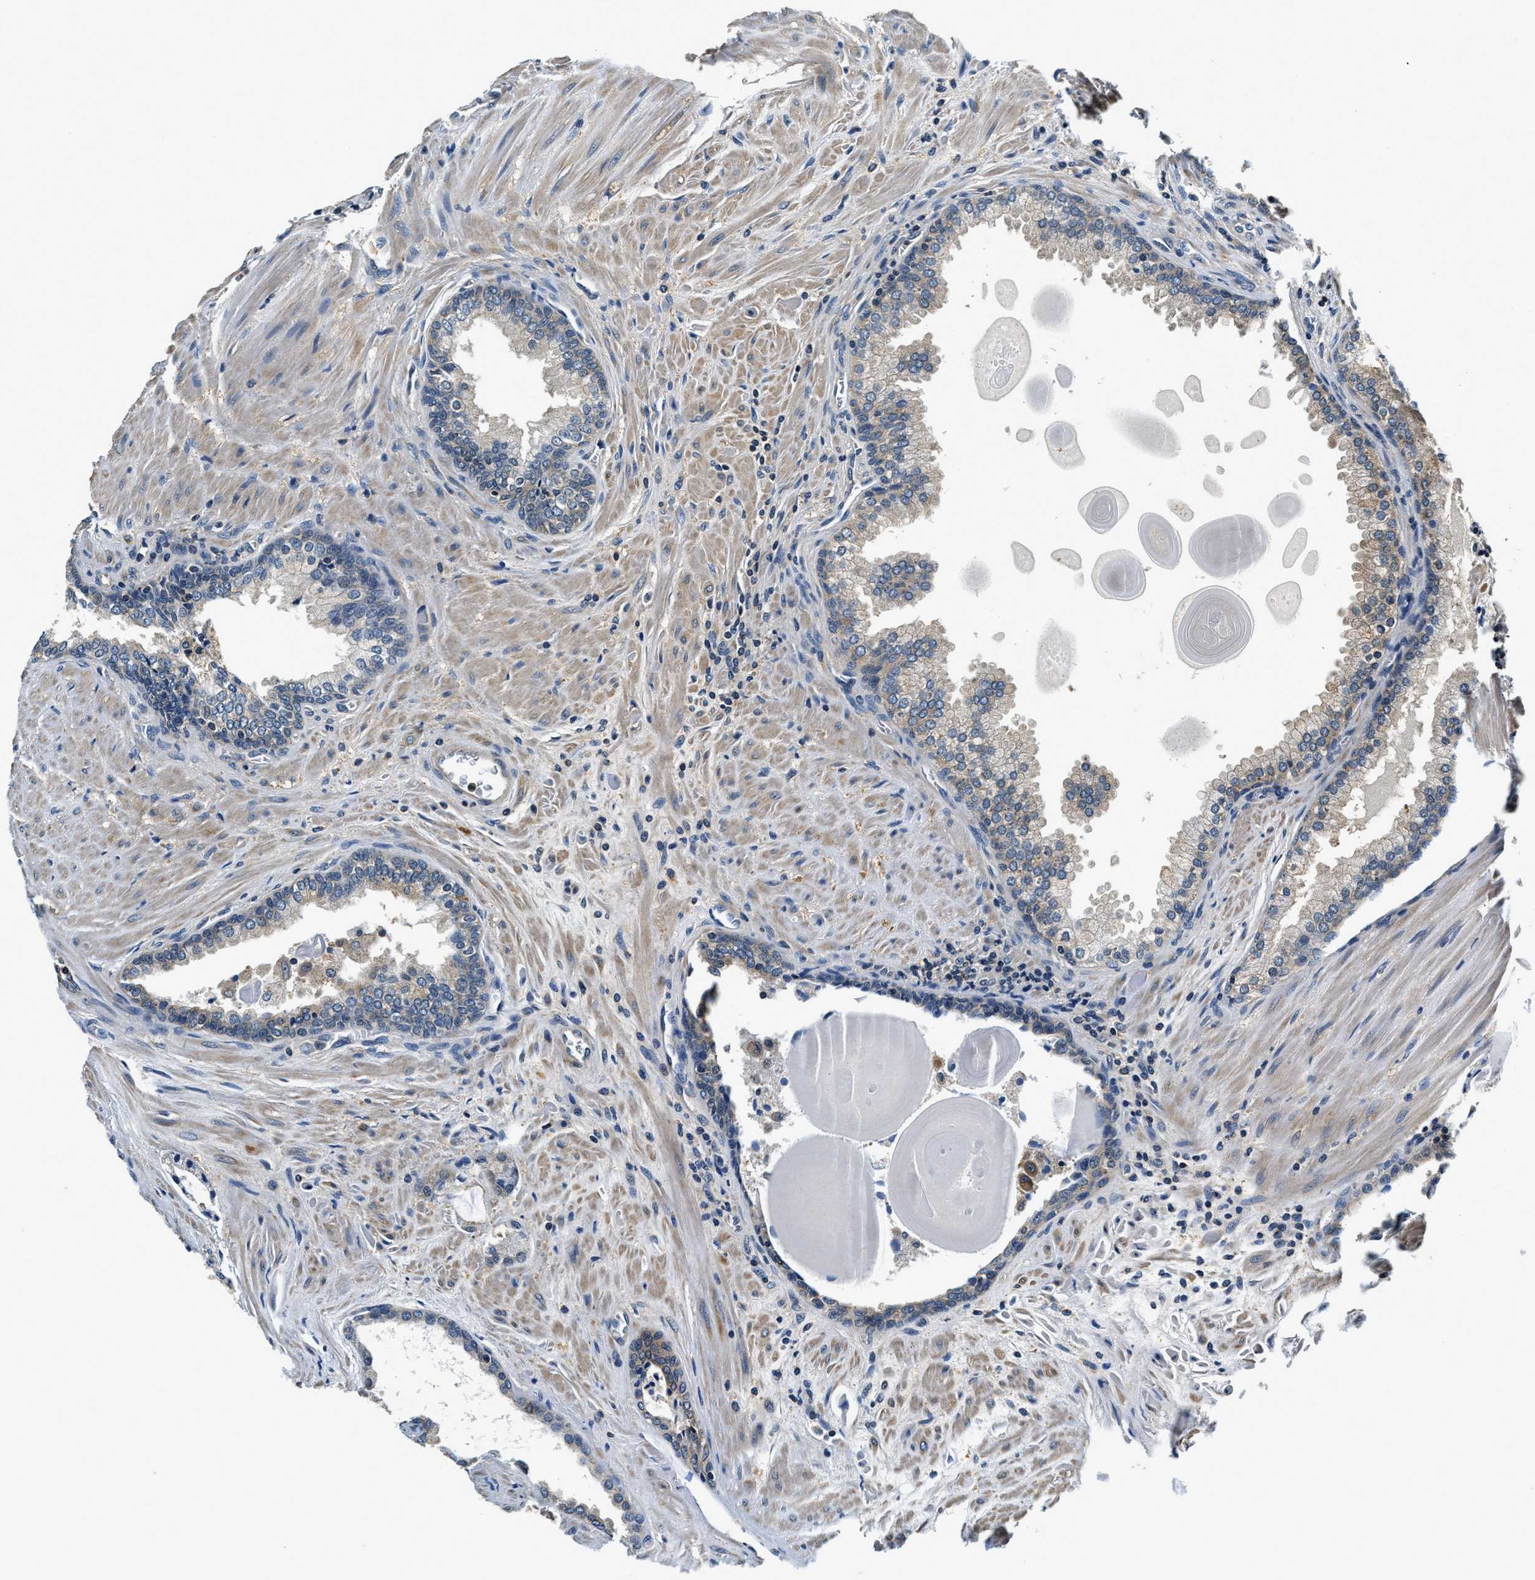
{"staining": {"intensity": "negative", "quantity": "none", "location": "none"}, "tissue": "prostate cancer", "cell_type": "Tumor cells", "image_type": "cancer", "snomed": [{"axis": "morphology", "description": "Adenocarcinoma, High grade"}, {"axis": "topography", "description": "Prostate"}], "caption": "Photomicrograph shows no significant protein expression in tumor cells of prostate cancer.", "gene": "RESF1", "patient": {"sex": "male", "age": 65}}